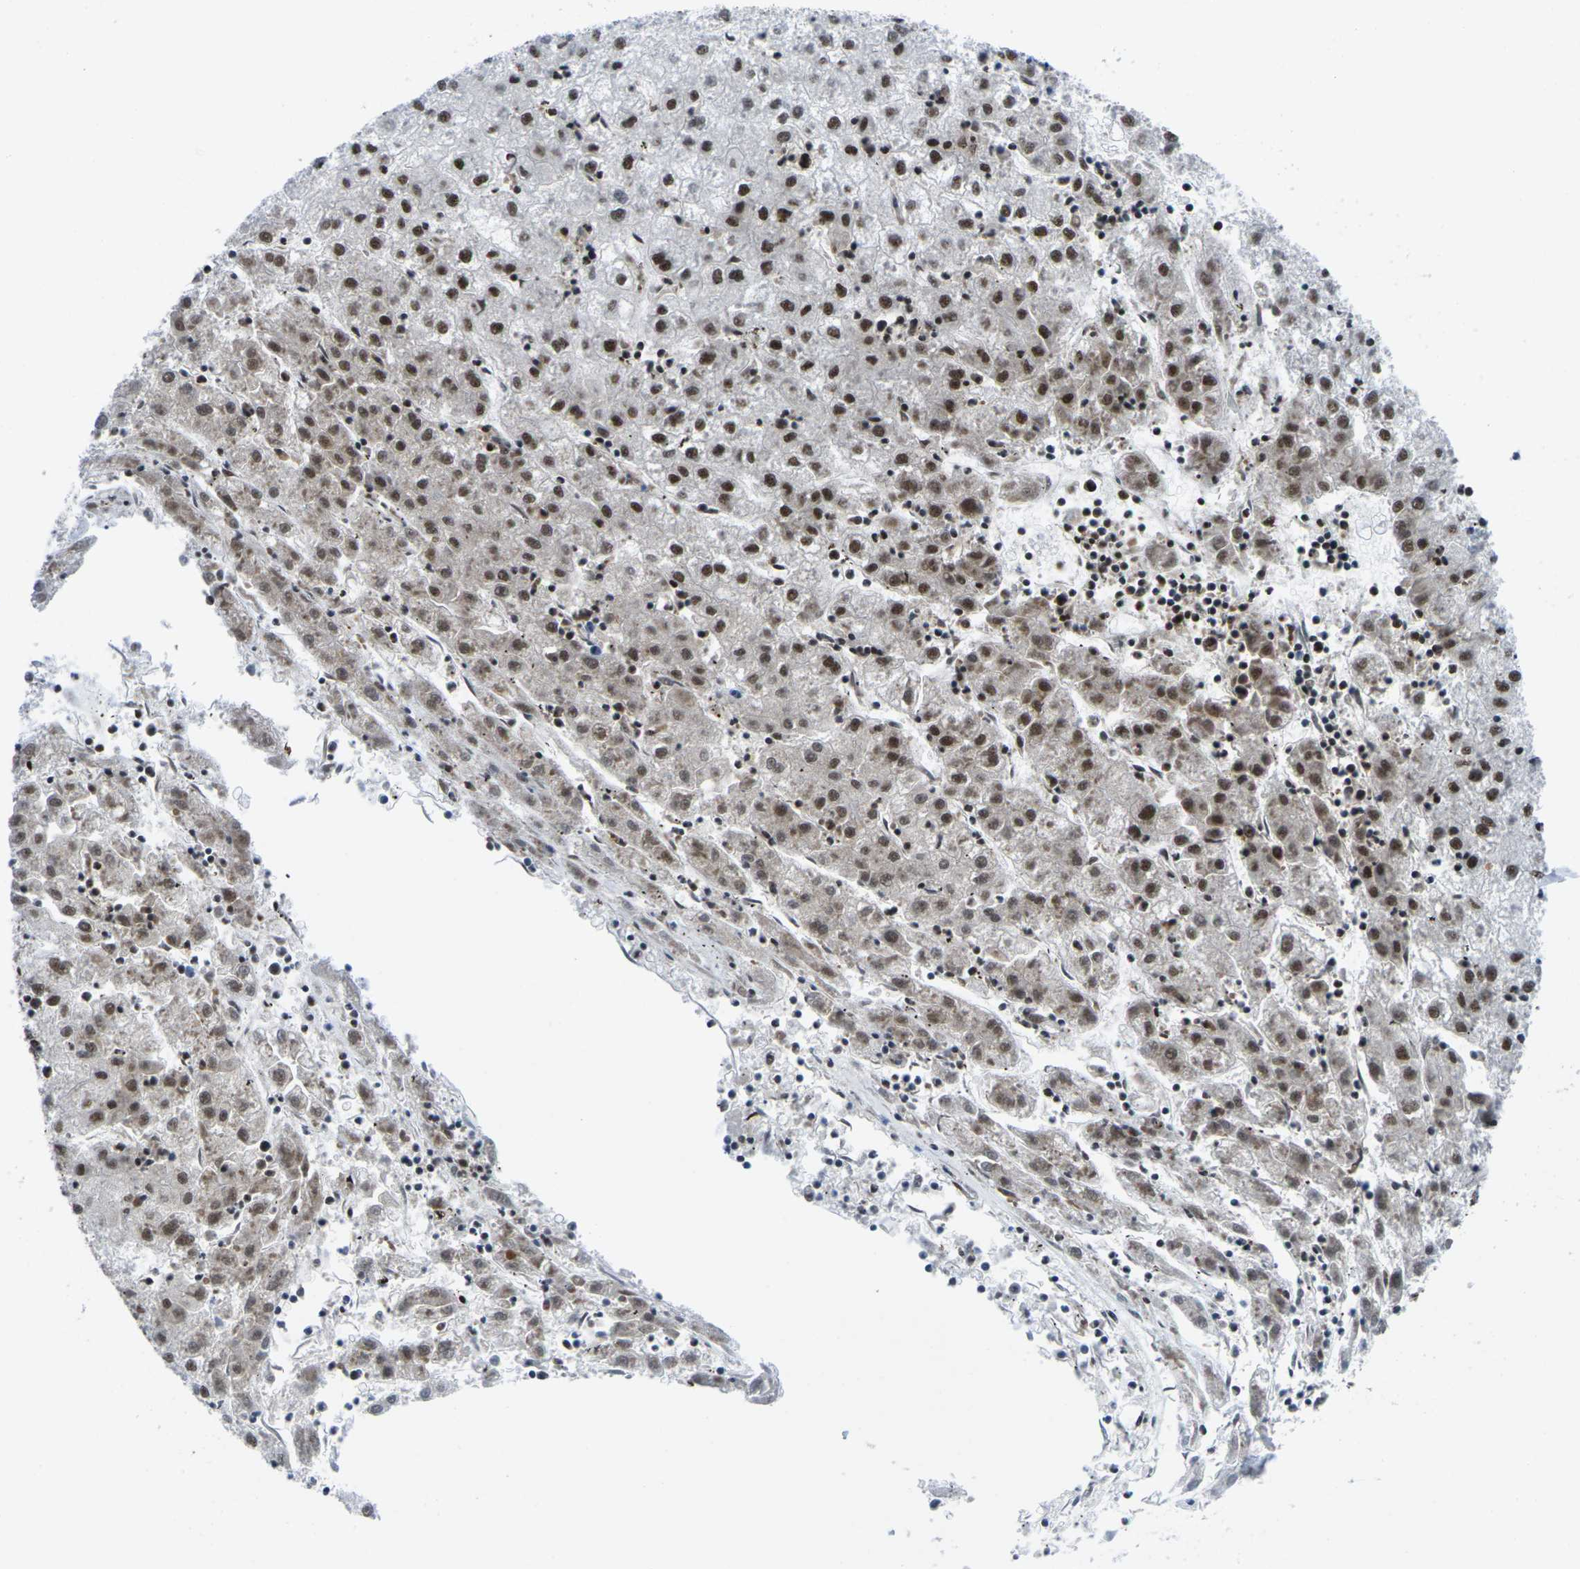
{"staining": {"intensity": "moderate", "quantity": ">75%", "location": "nuclear"}, "tissue": "liver cancer", "cell_type": "Tumor cells", "image_type": "cancer", "snomed": [{"axis": "morphology", "description": "Carcinoma, Hepatocellular, NOS"}, {"axis": "topography", "description": "Liver"}], "caption": "Protein staining of liver cancer (hepatocellular carcinoma) tissue exhibits moderate nuclear staining in about >75% of tumor cells. The staining was performed using DAB (3,3'-diaminobenzidine) to visualize the protein expression in brown, while the nuclei were stained in blue with hematoxylin (Magnification: 20x).", "gene": "MAGOH", "patient": {"sex": "male", "age": 72}}